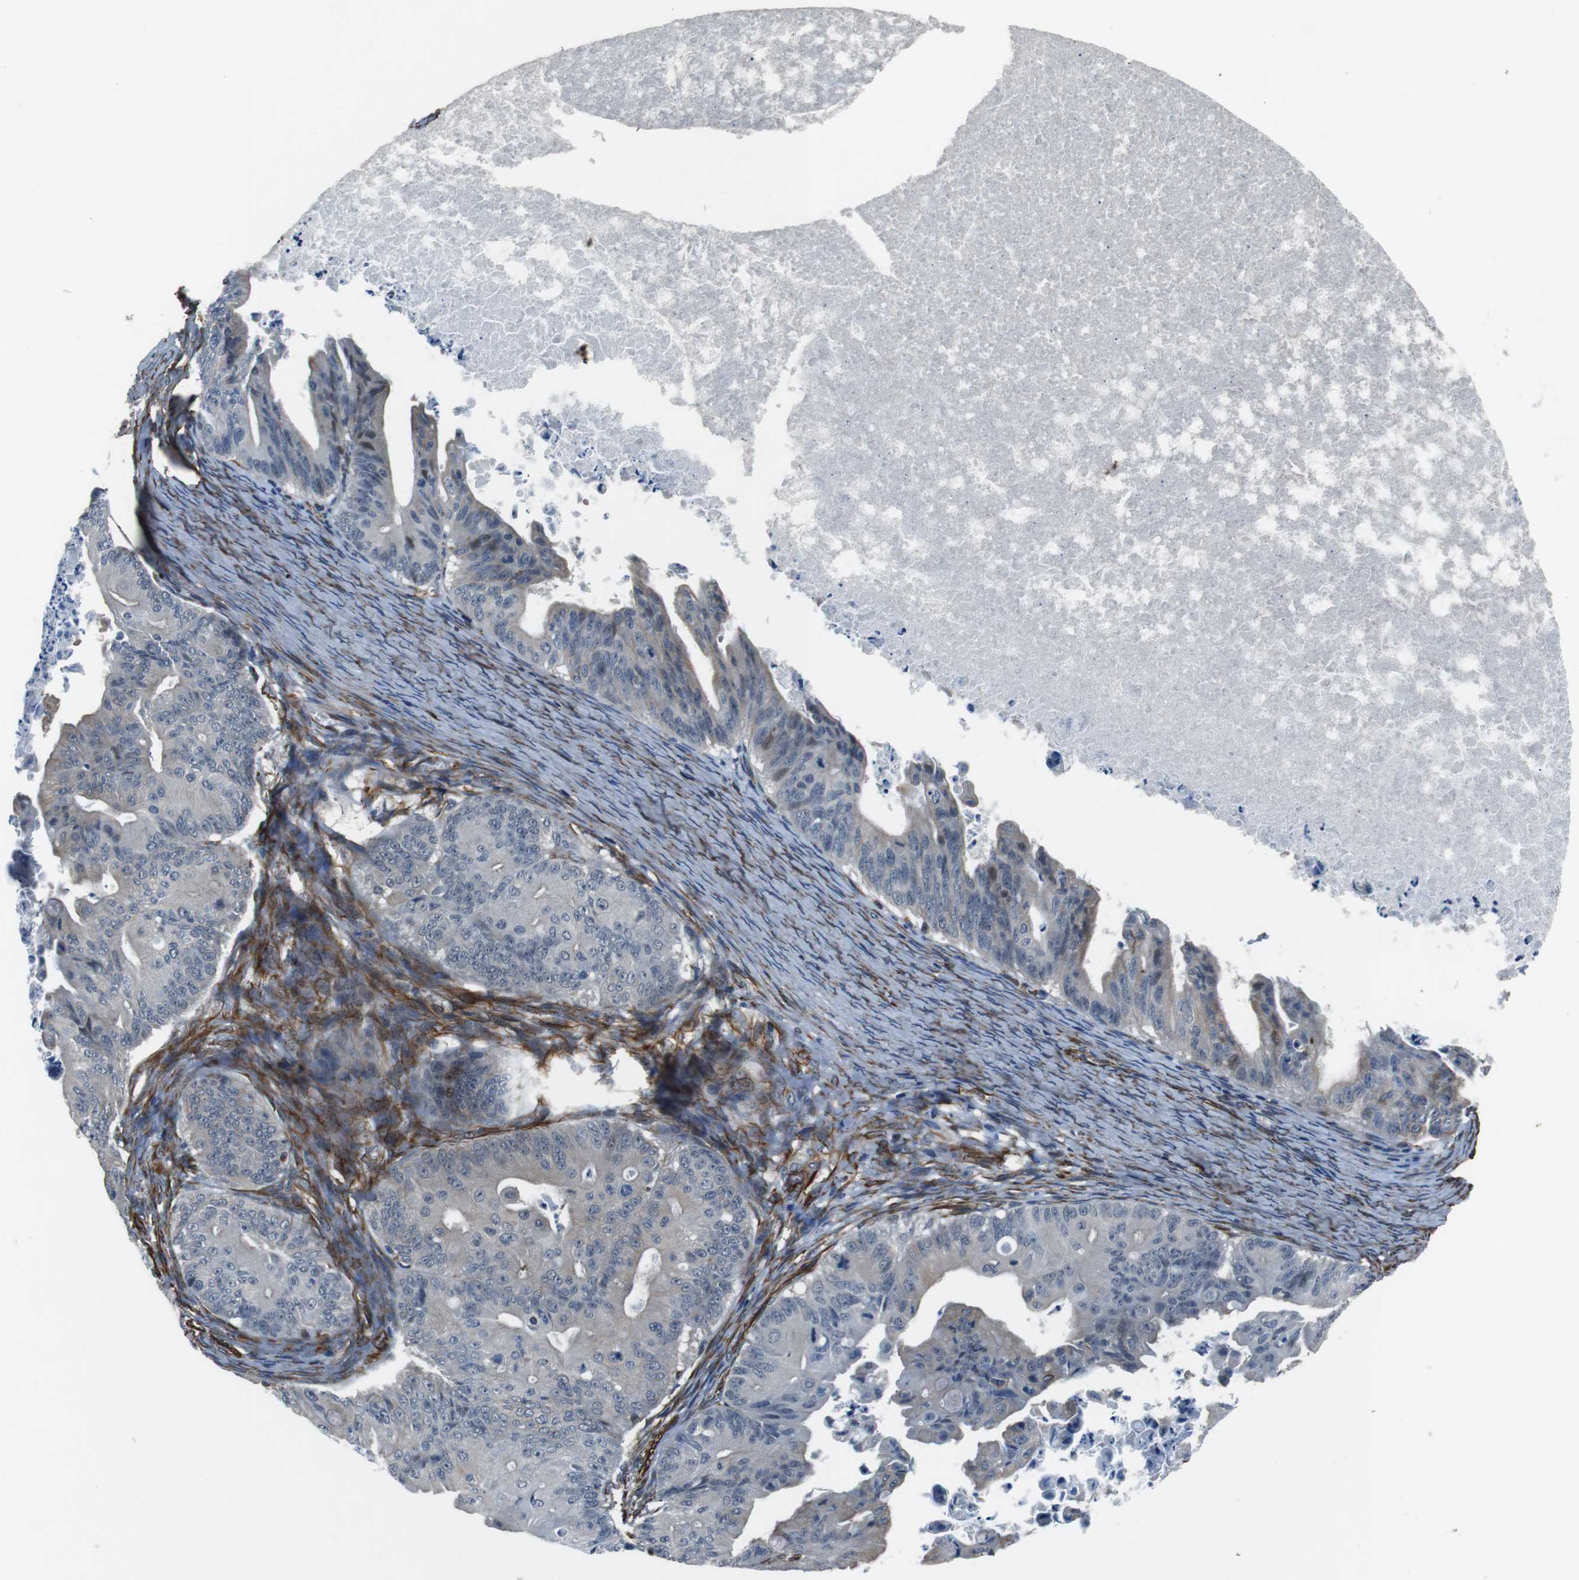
{"staining": {"intensity": "negative", "quantity": "none", "location": "none"}, "tissue": "ovarian cancer", "cell_type": "Tumor cells", "image_type": "cancer", "snomed": [{"axis": "morphology", "description": "Cystadenocarcinoma, mucinous, NOS"}, {"axis": "topography", "description": "Ovary"}], "caption": "This image is of ovarian cancer (mucinous cystadenocarcinoma) stained with IHC to label a protein in brown with the nuclei are counter-stained blue. There is no expression in tumor cells. The staining is performed using DAB brown chromogen with nuclei counter-stained in using hematoxylin.", "gene": "LRRC49", "patient": {"sex": "female", "age": 37}}